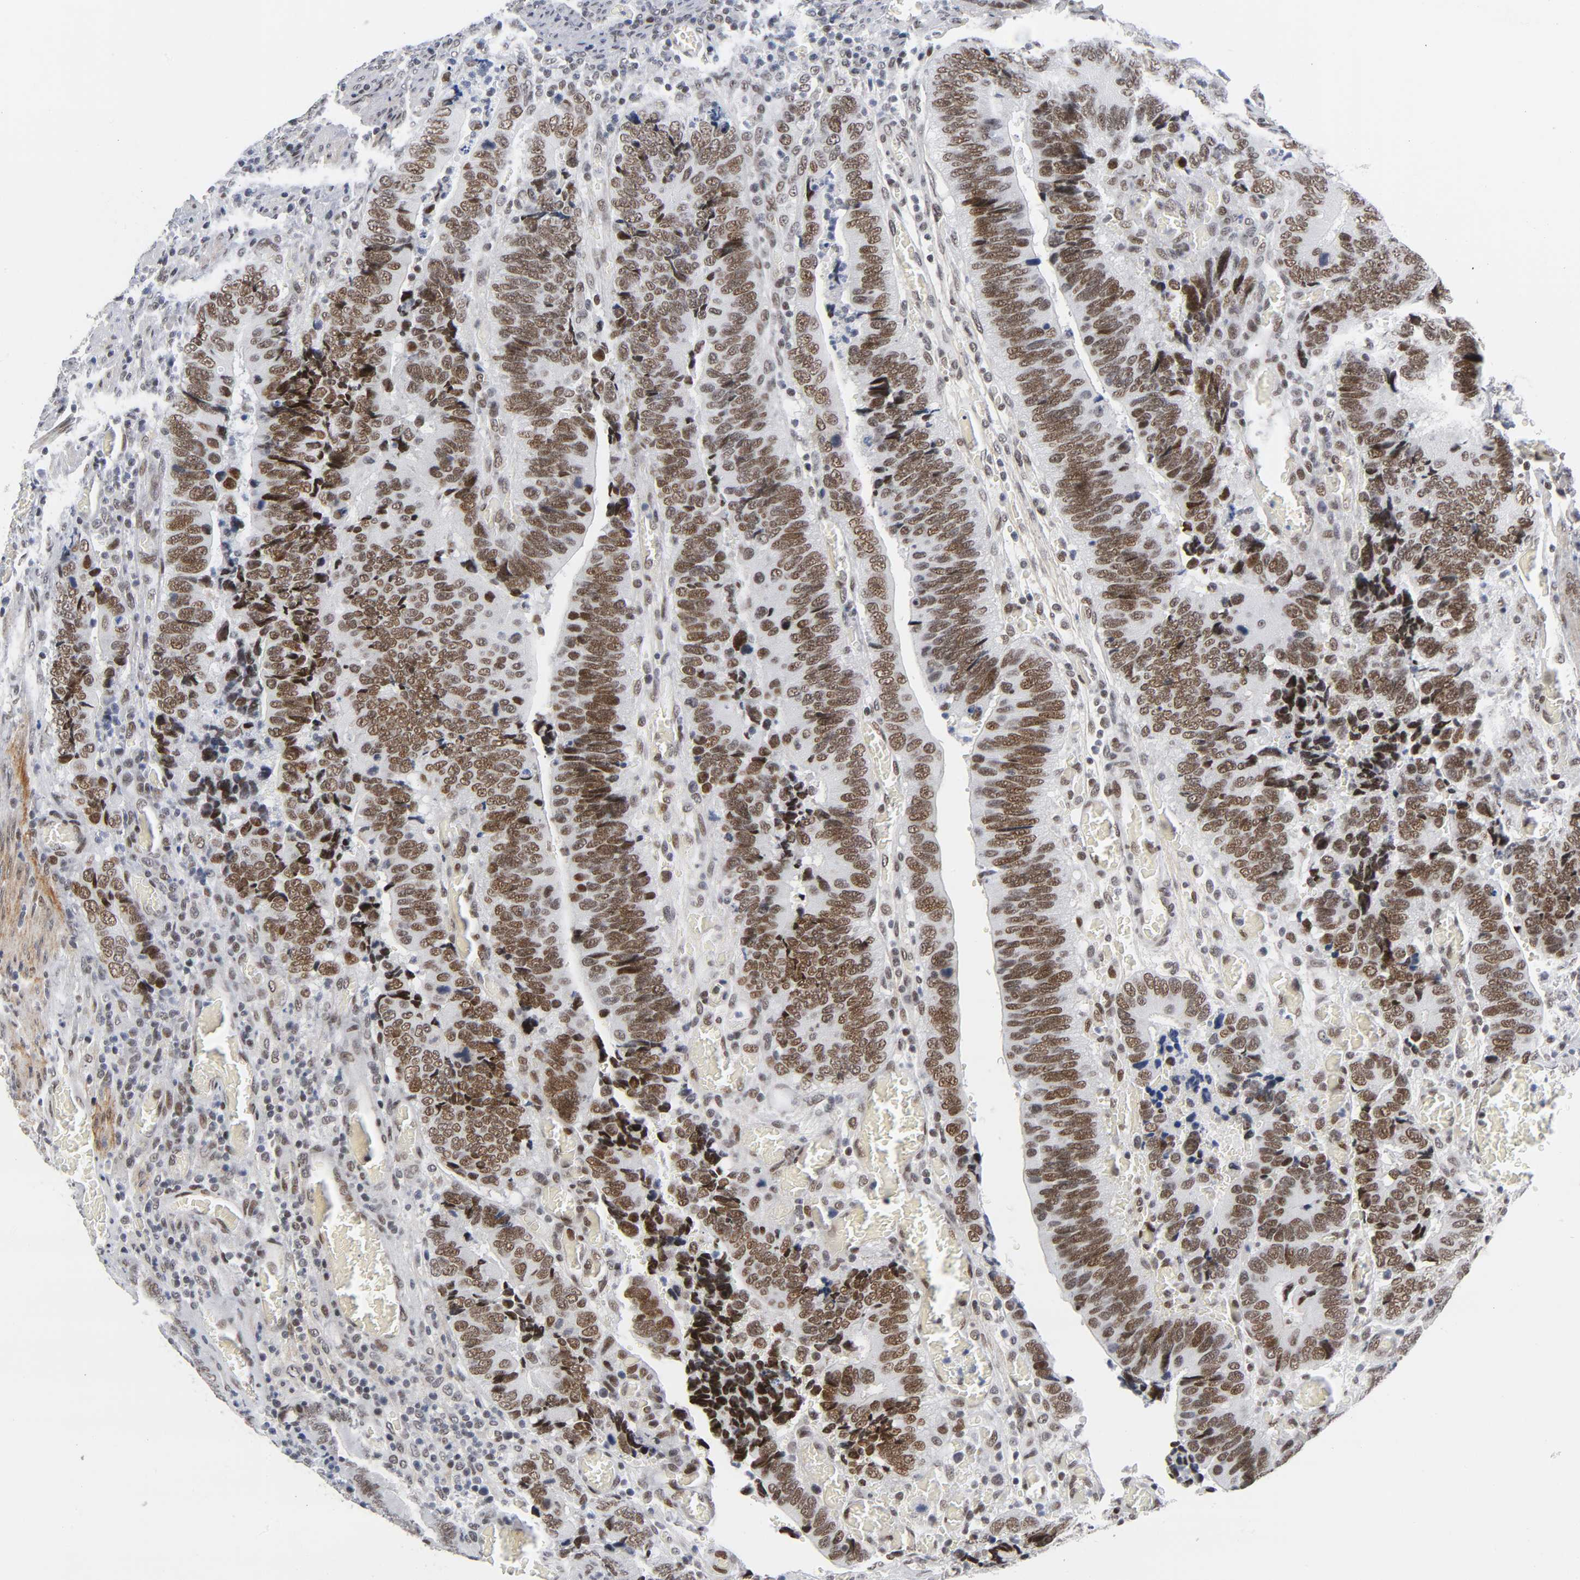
{"staining": {"intensity": "moderate", "quantity": ">75%", "location": "nuclear"}, "tissue": "colorectal cancer", "cell_type": "Tumor cells", "image_type": "cancer", "snomed": [{"axis": "morphology", "description": "Adenocarcinoma, NOS"}, {"axis": "topography", "description": "Colon"}], "caption": "A histopathology image of human colorectal cancer (adenocarcinoma) stained for a protein reveals moderate nuclear brown staining in tumor cells. (DAB IHC with brightfield microscopy, high magnification).", "gene": "DIDO1", "patient": {"sex": "male", "age": 72}}